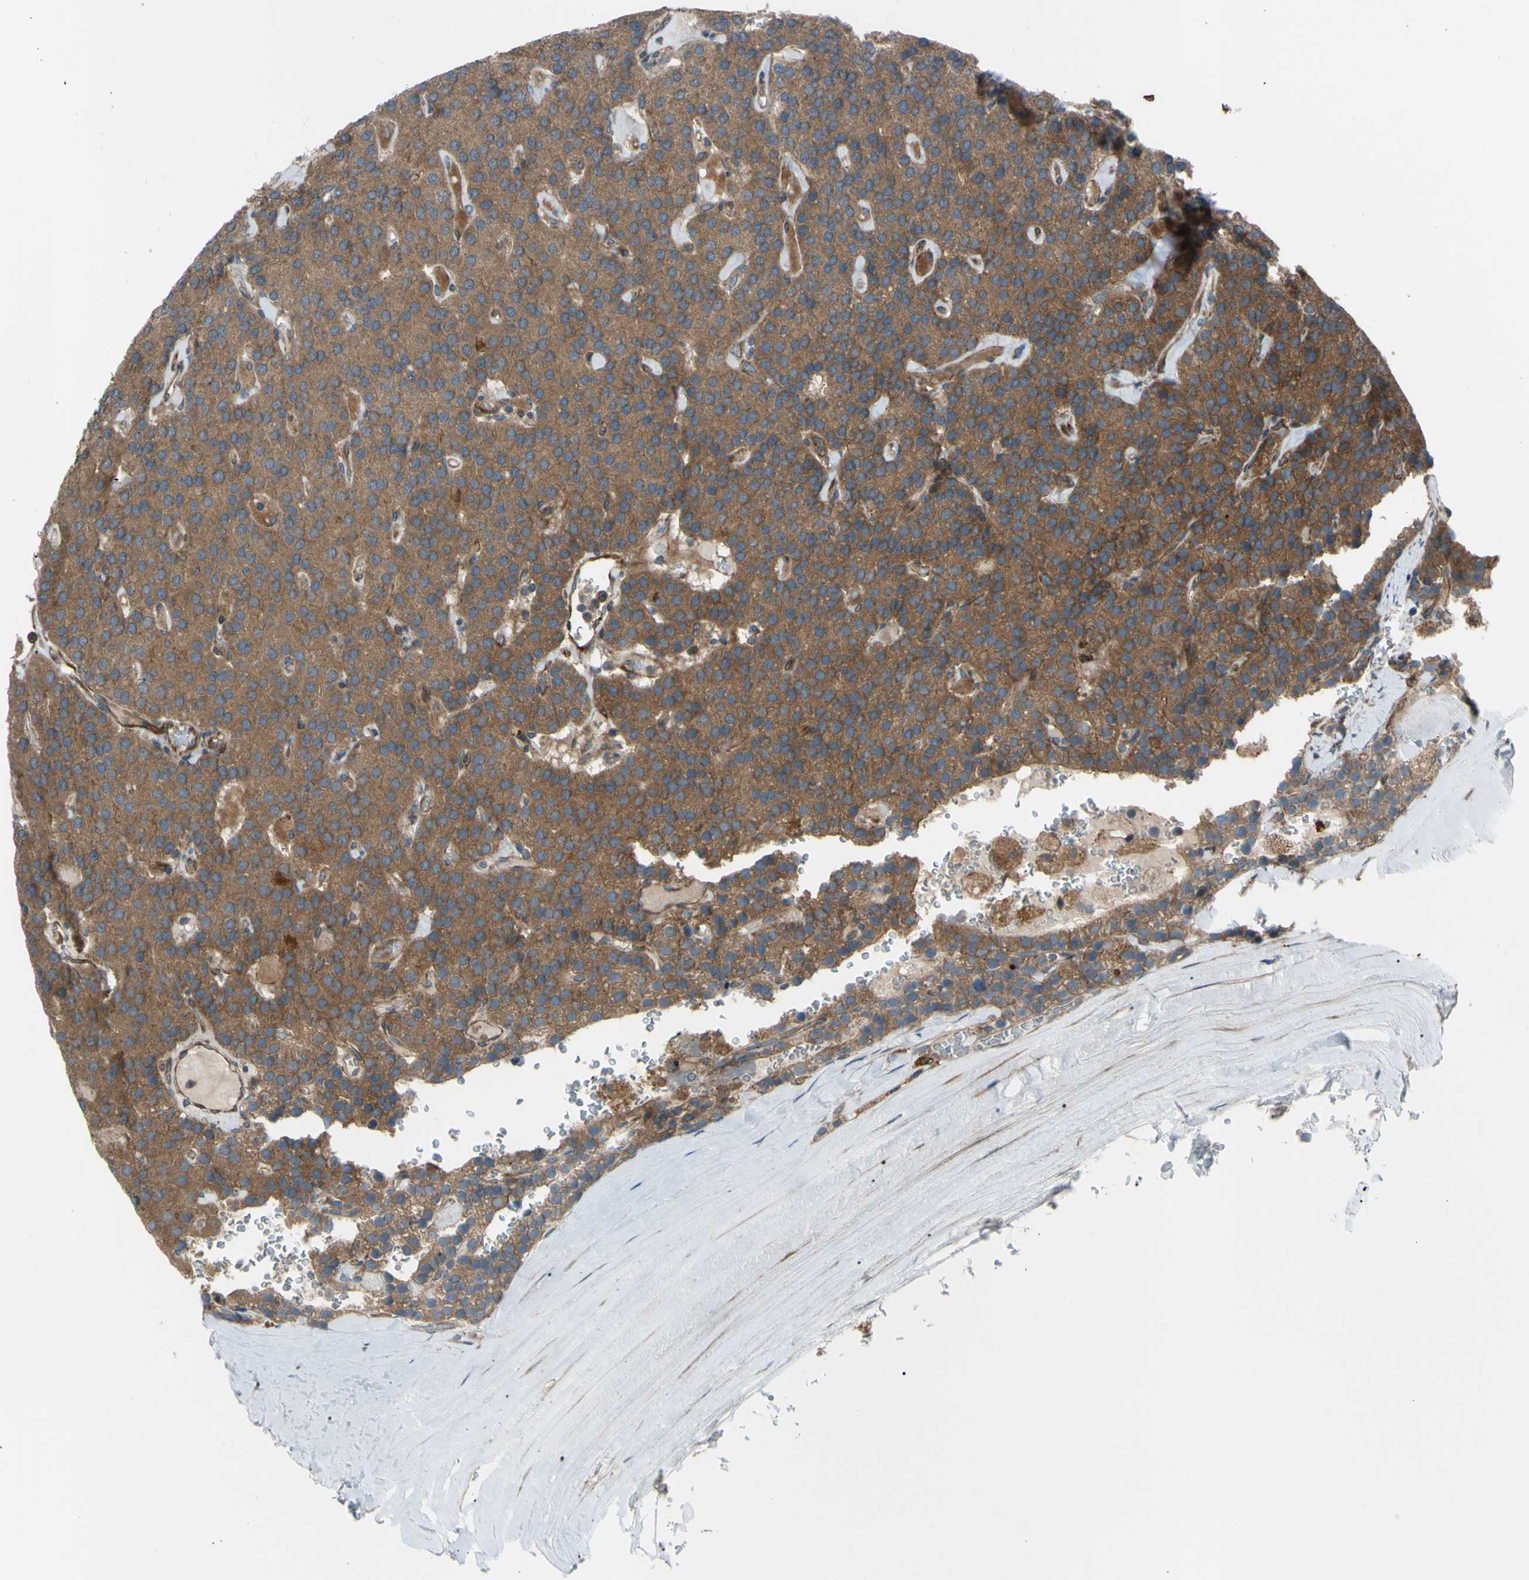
{"staining": {"intensity": "moderate", "quantity": ">75%", "location": "cytoplasmic/membranous"}, "tissue": "parathyroid gland", "cell_type": "Glandular cells", "image_type": "normal", "snomed": [{"axis": "morphology", "description": "Normal tissue, NOS"}, {"axis": "morphology", "description": "Adenoma, NOS"}, {"axis": "topography", "description": "Parathyroid gland"}], "caption": "Unremarkable parathyroid gland was stained to show a protein in brown. There is medium levels of moderate cytoplasmic/membranous positivity in about >75% of glandular cells.", "gene": "FLII", "patient": {"sex": "female", "age": 86}}